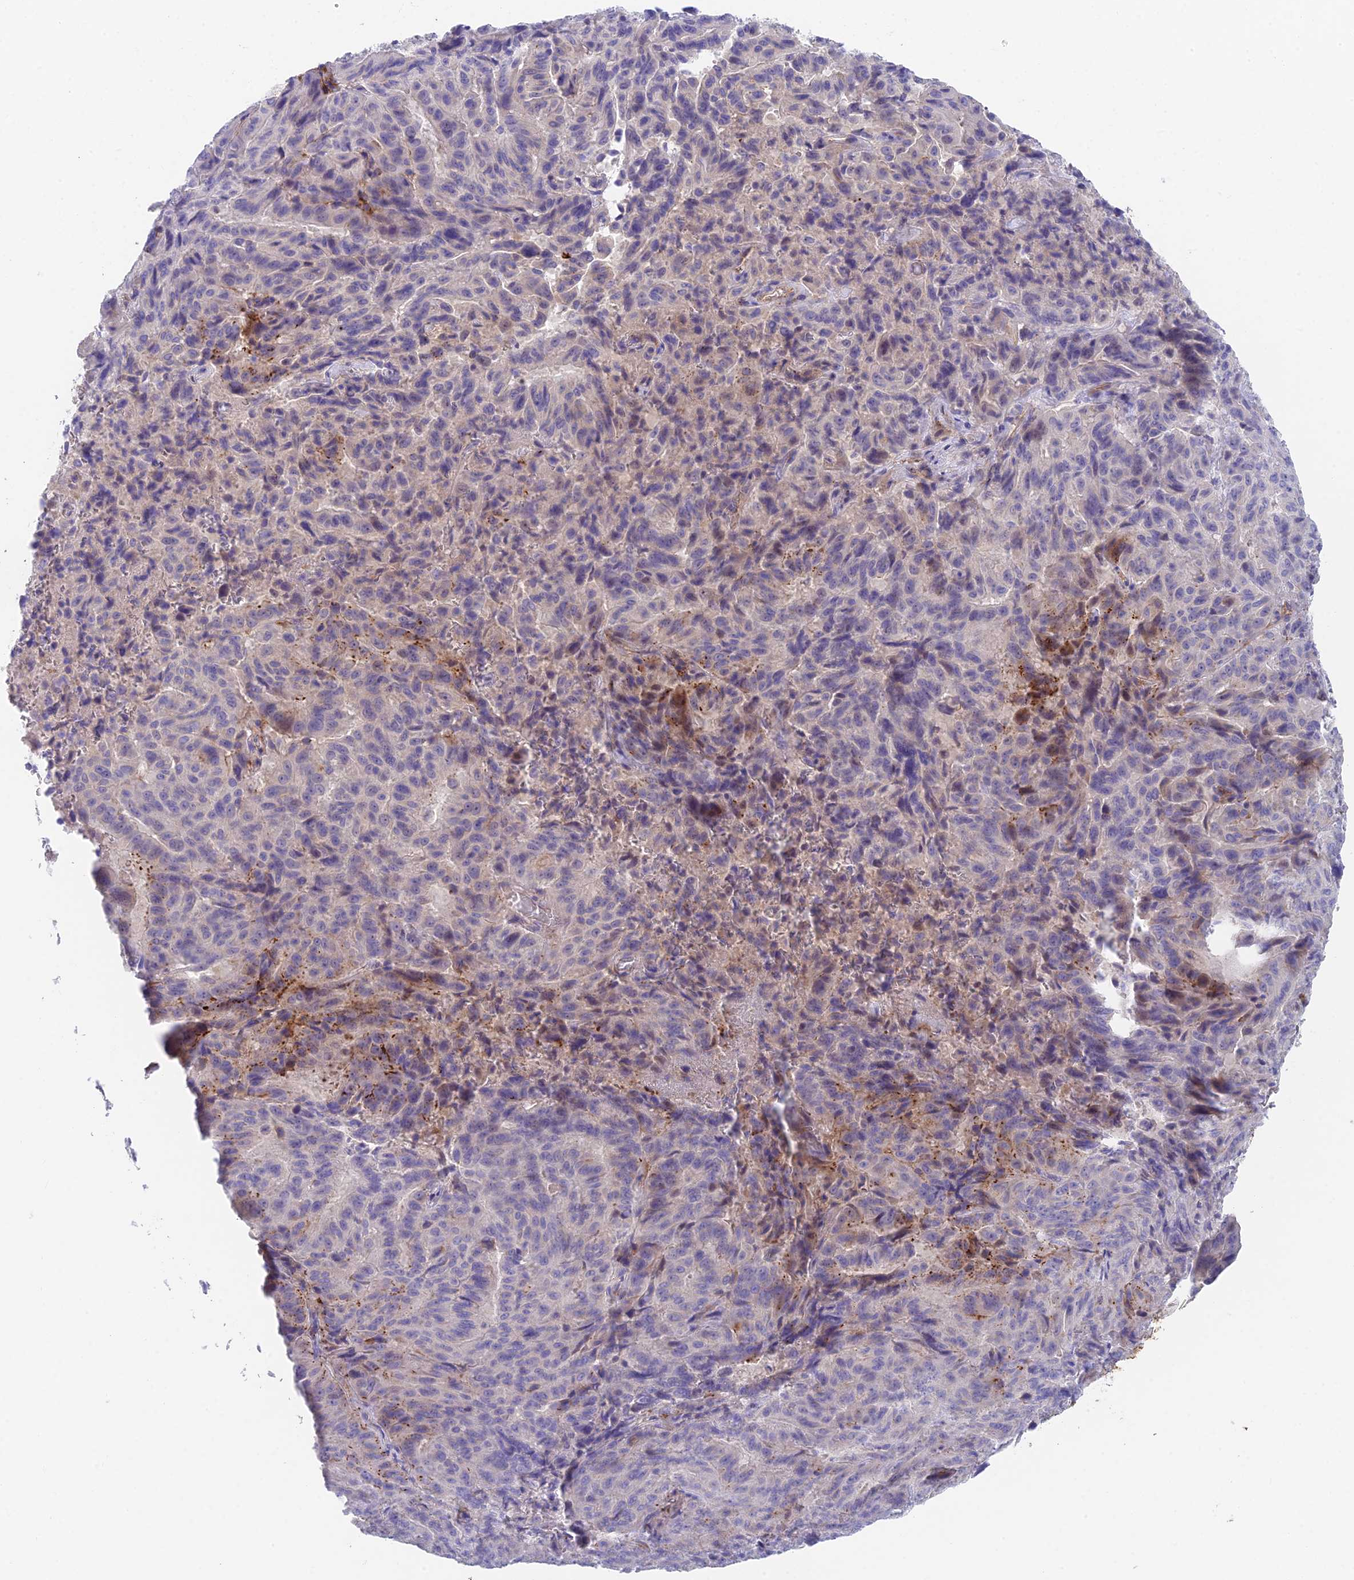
{"staining": {"intensity": "weak", "quantity": "<25%", "location": "cytoplasmic/membranous"}, "tissue": "pancreatic cancer", "cell_type": "Tumor cells", "image_type": "cancer", "snomed": [{"axis": "morphology", "description": "Adenocarcinoma, NOS"}, {"axis": "topography", "description": "Pancreas"}], "caption": "Photomicrograph shows no protein staining in tumor cells of adenocarcinoma (pancreatic) tissue.", "gene": "ADAMTS13", "patient": {"sex": "male", "age": 63}}